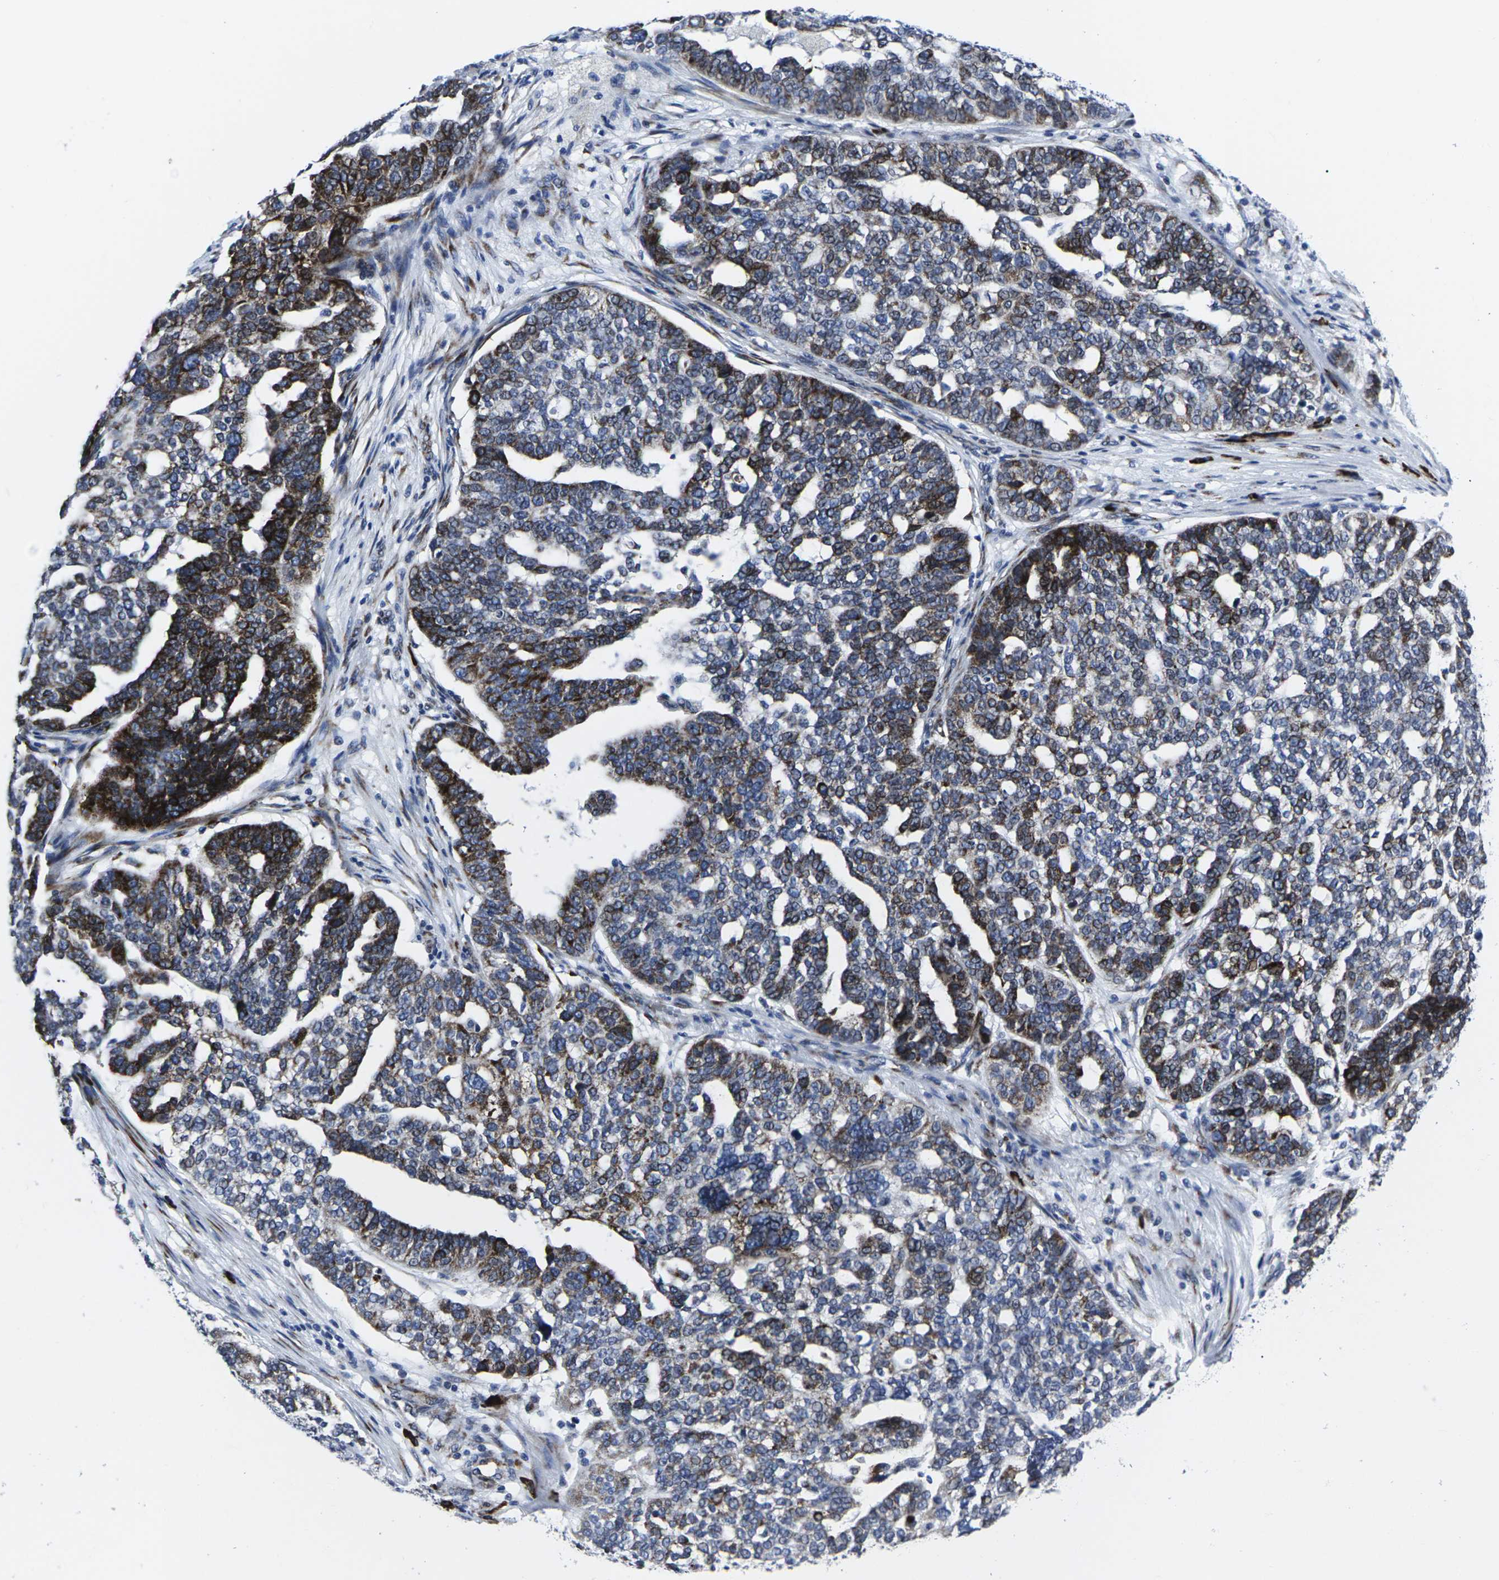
{"staining": {"intensity": "strong", "quantity": ">75%", "location": "cytoplasmic/membranous"}, "tissue": "ovarian cancer", "cell_type": "Tumor cells", "image_type": "cancer", "snomed": [{"axis": "morphology", "description": "Cystadenocarcinoma, serous, NOS"}, {"axis": "topography", "description": "Ovary"}], "caption": "Human ovarian serous cystadenocarcinoma stained with a protein marker displays strong staining in tumor cells.", "gene": "RPN1", "patient": {"sex": "female", "age": 59}}